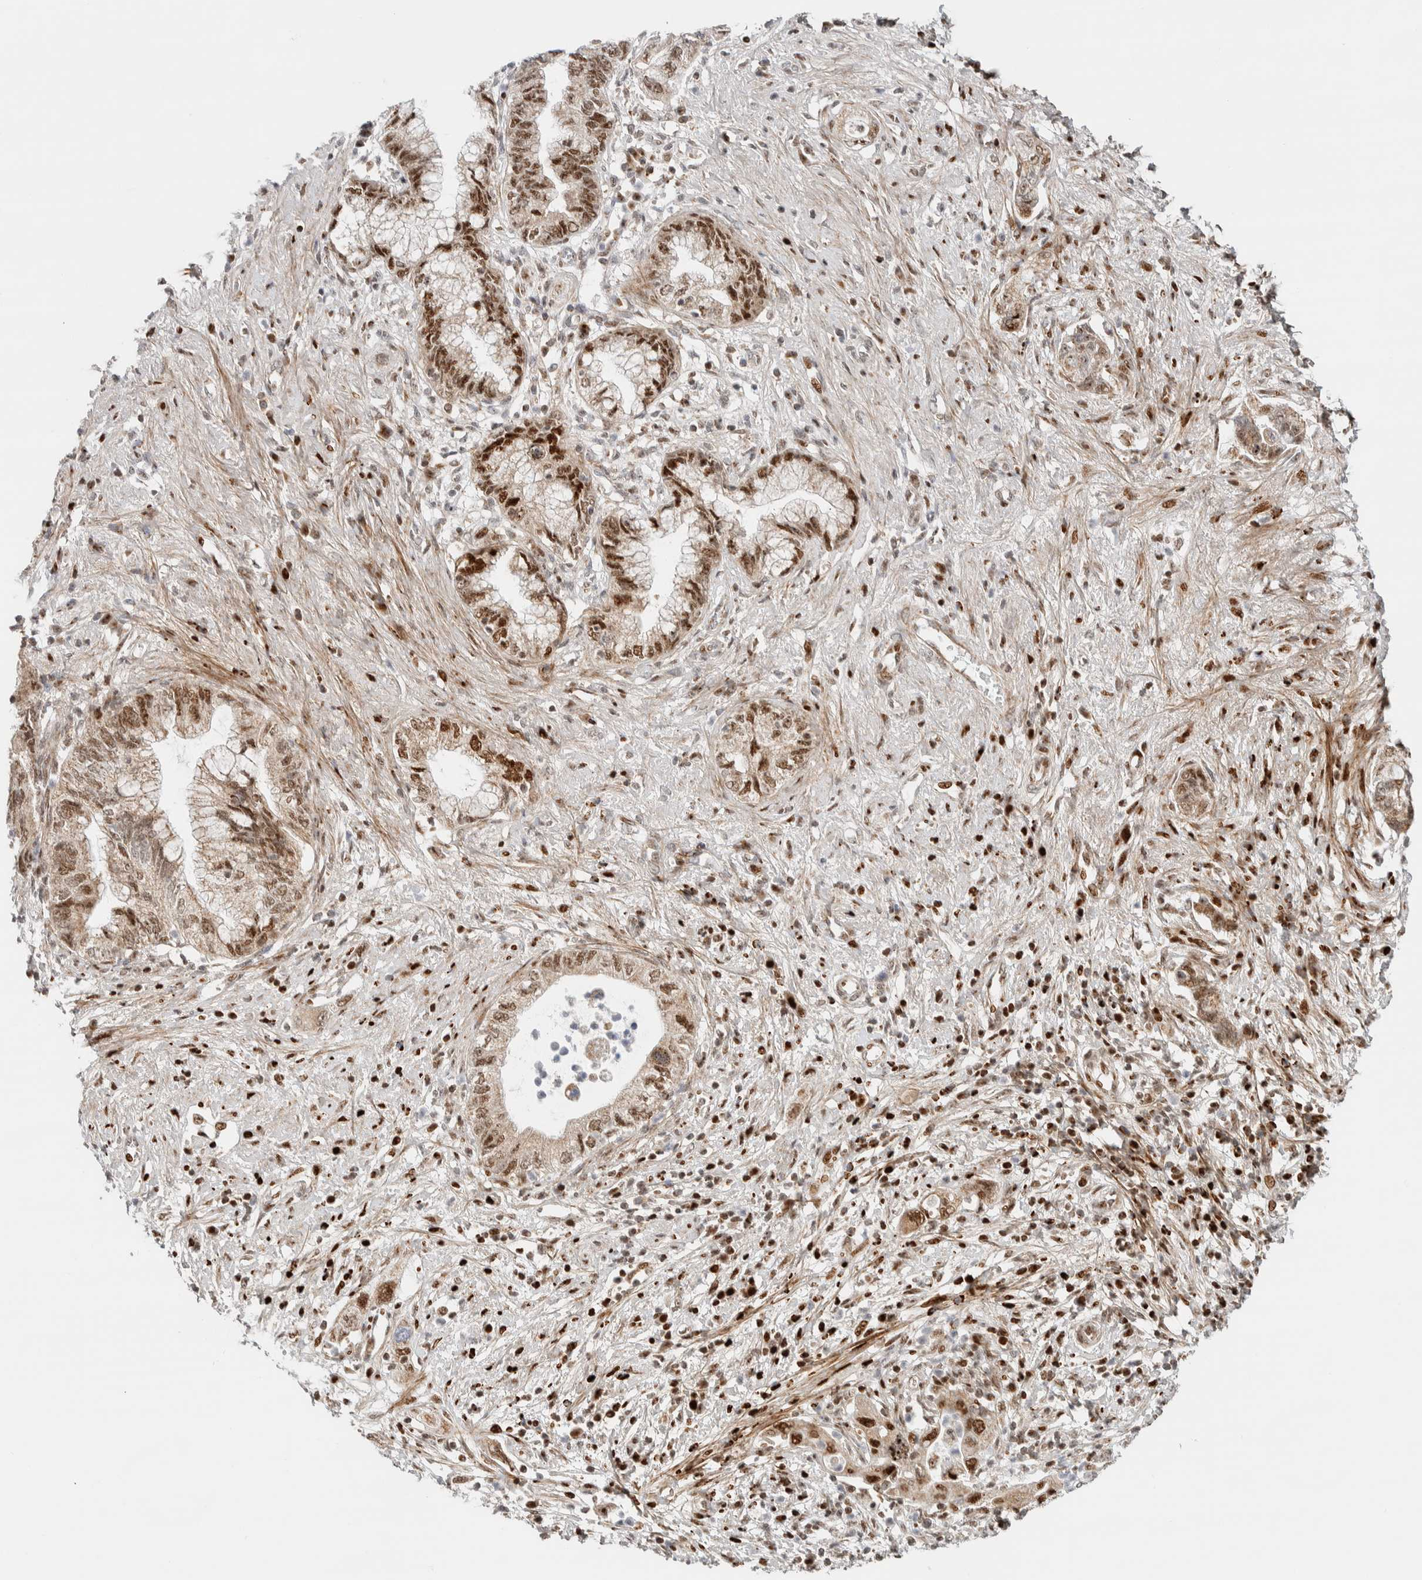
{"staining": {"intensity": "moderate", "quantity": ">75%", "location": "nuclear"}, "tissue": "pancreatic cancer", "cell_type": "Tumor cells", "image_type": "cancer", "snomed": [{"axis": "morphology", "description": "Adenocarcinoma, NOS"}, {"axis": "topography", "description": "Pancreas"}], "caption": "High-magnification brightfield microscopy of pancreatic adenocarcinoma stained with DAB (brown) and counterstained with hematoxylin (blue). tumor cells exhibit moderate nuclear positivity is identified in approximately>75% of cells.", "gene": "TSPAN32", "patient": {"sex": "female", "age": 73}}